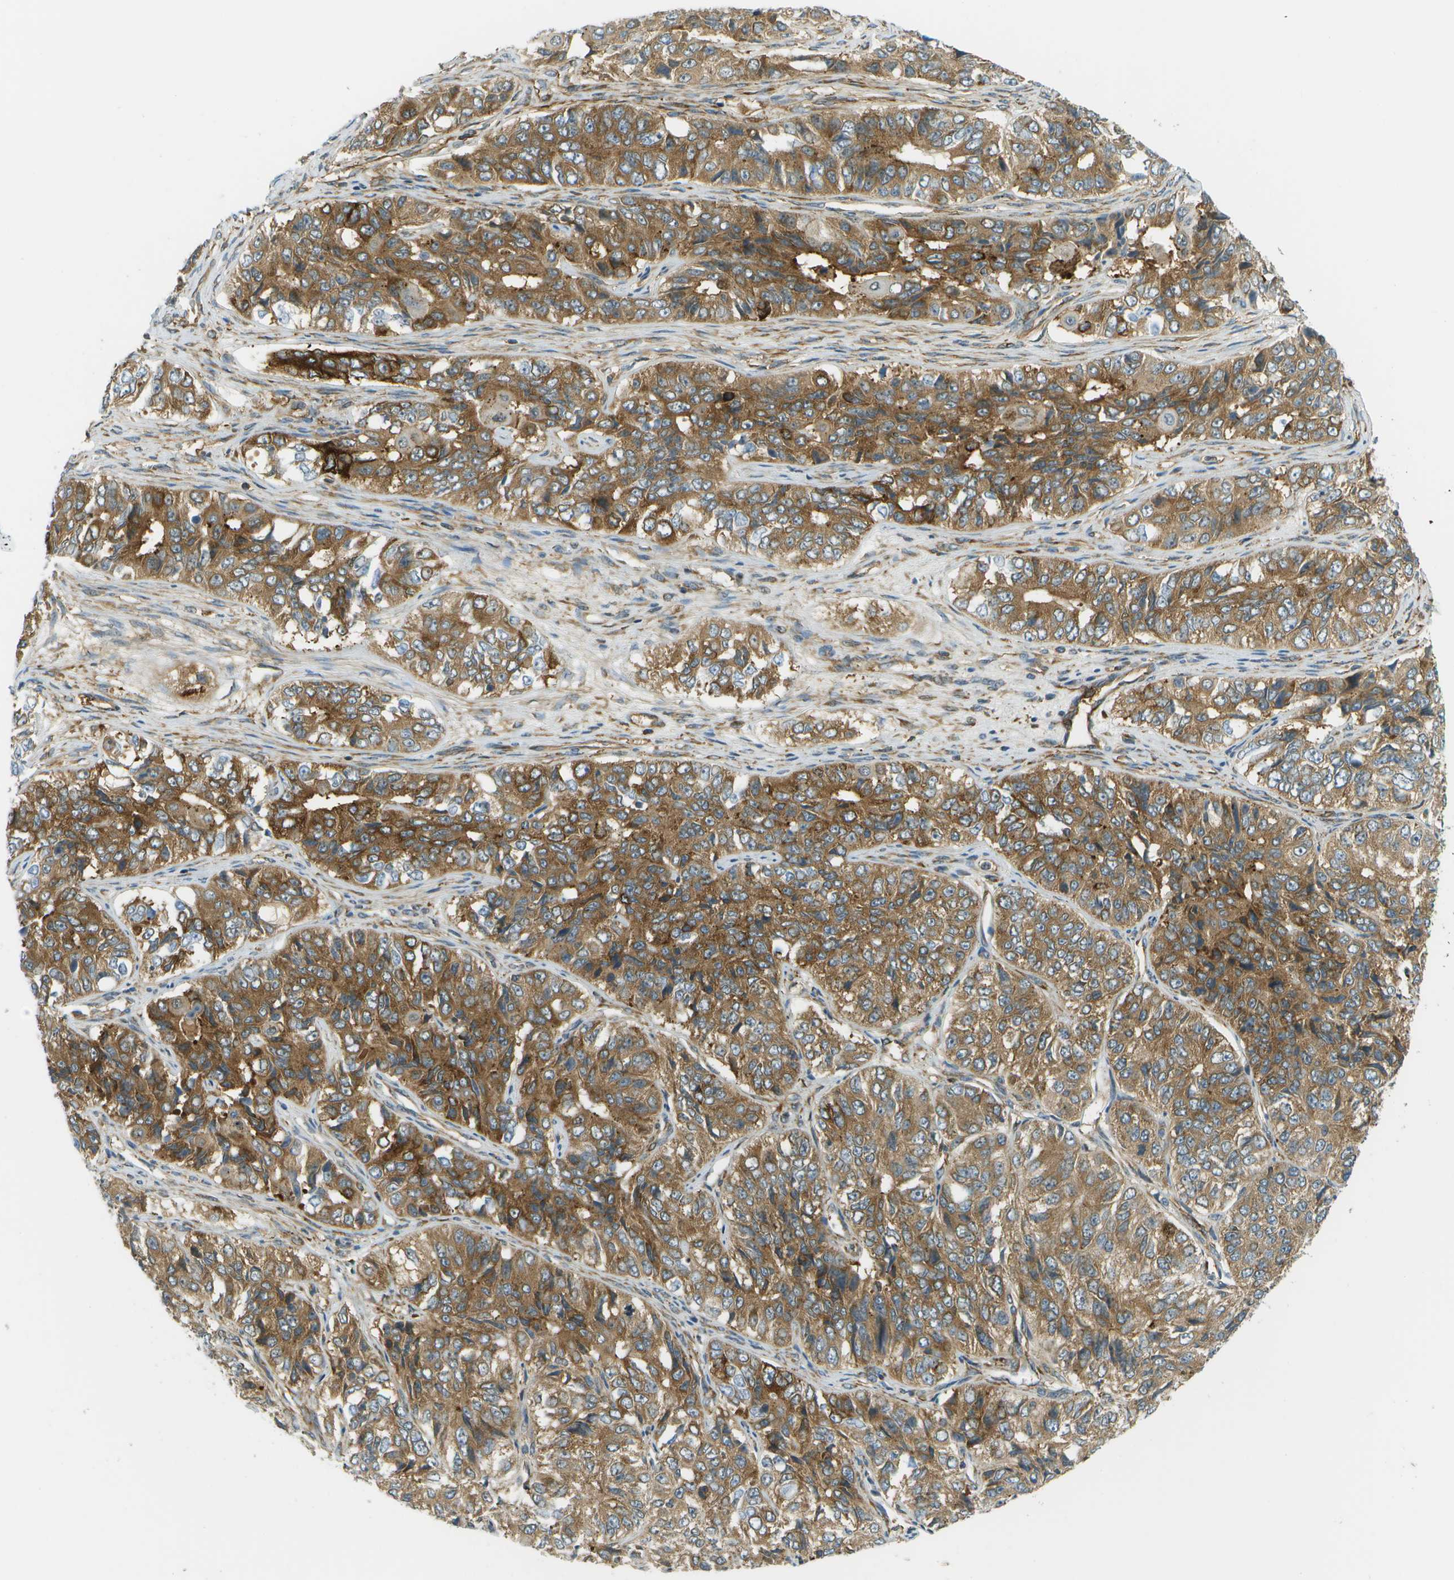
{"staining": {"intensity": "moderate", "quantity": ">75%", "location": "cytoplasmic/membranous"}, "tissue": "ovarian cancer", "cell_type": "Tumor cells", "image_type": "cancer", "snomed": [{"axis": "morphology", "description": "Carcinoma, endometroid"}, {"axis": "topography", "description": "Ovary"}], "caption": "Endometroid carcinoma (ovarian) tissue demonstrates moderate cytoplasmic/membranous expression in about >75% of tumor cells, visualized by immunohistochemistry.", "gene": "TMTC1", "patient": {"sex": "female", "age": 51}}